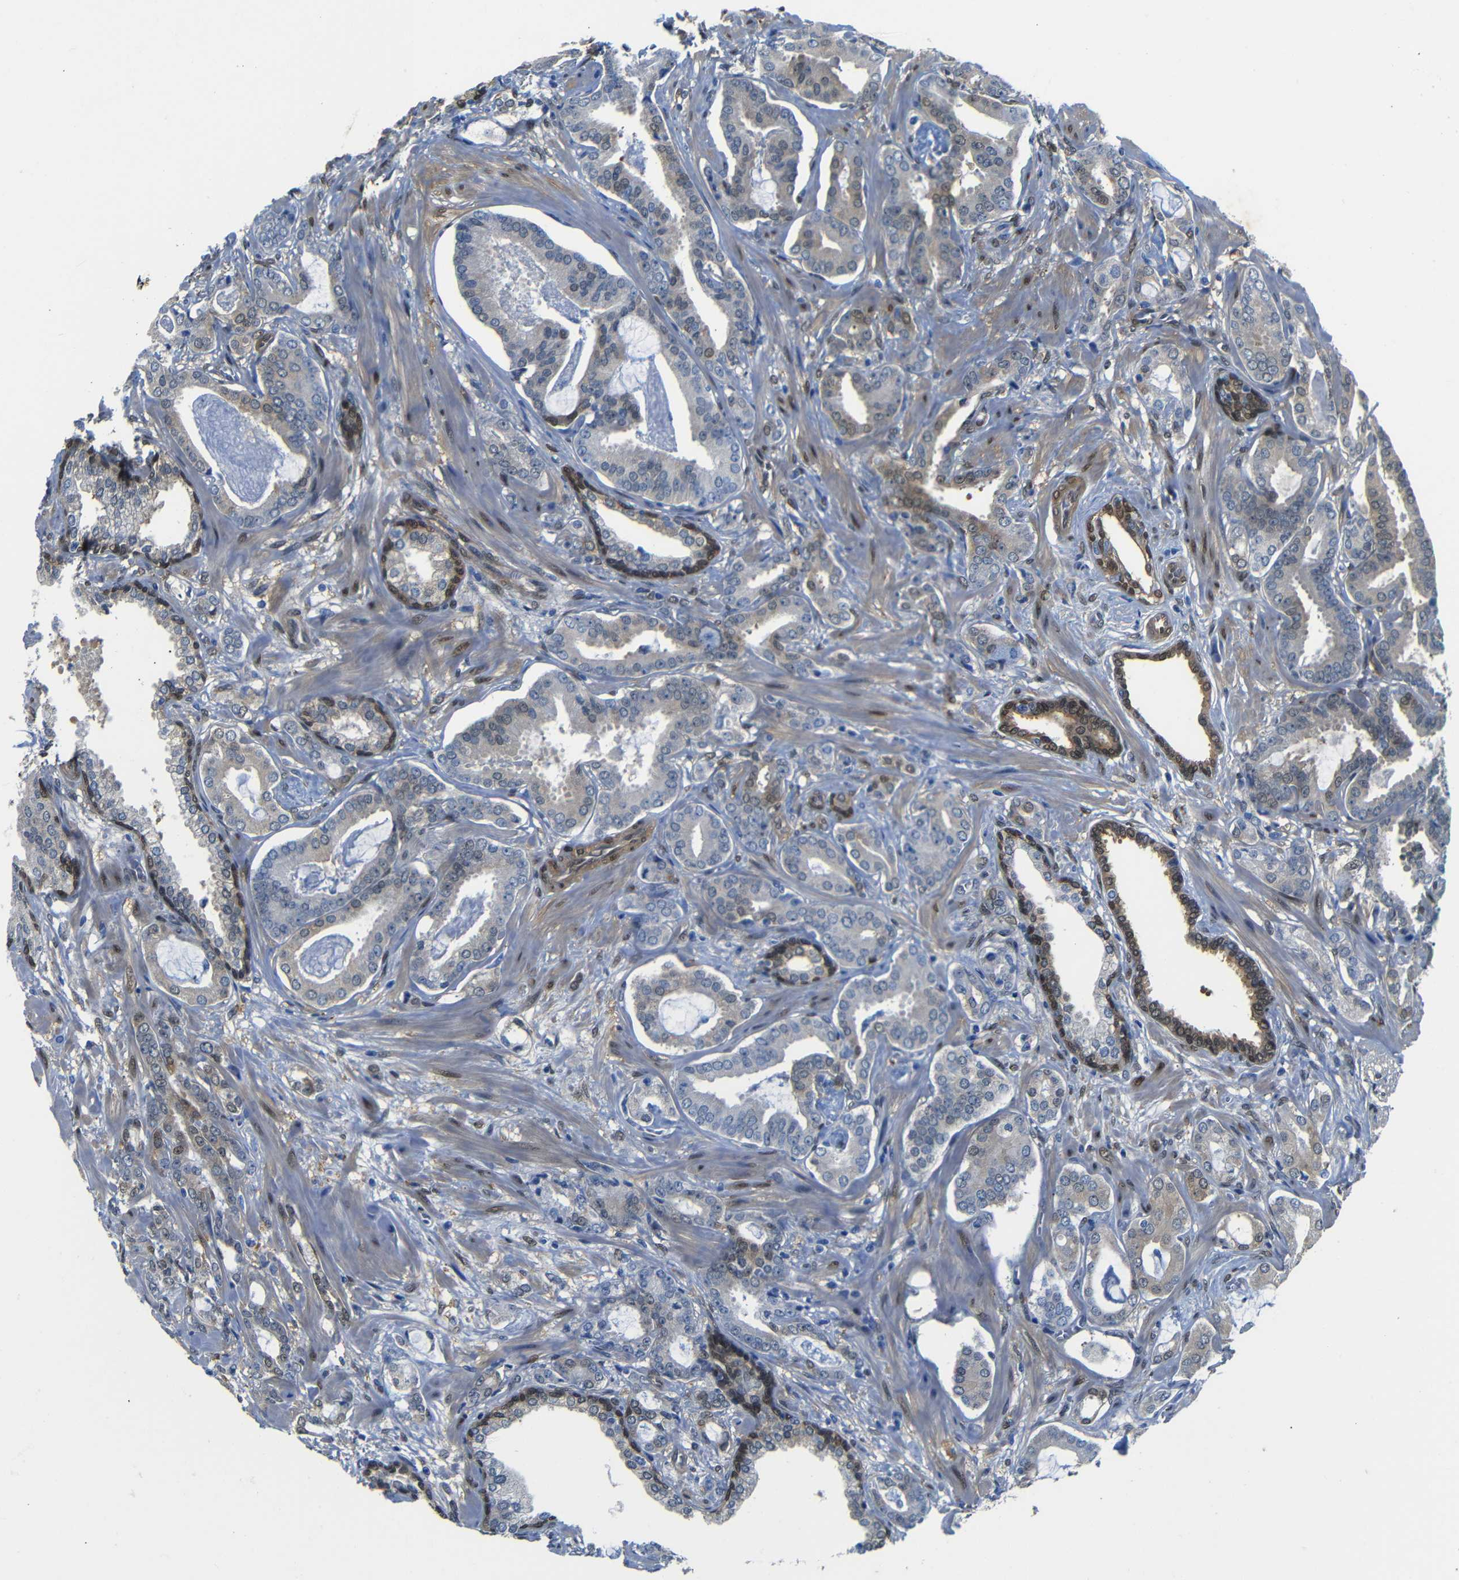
{"staining": {"intensity": "weak", "quantity": "<25%", "location": "cytoplasmic/membranous,nuclear"}, "tissue": "prostate cancer", "cell_type": "Tumor cells", "image_type": "cancer", "snomed": [{"axis": "morphology", "description": "Adenocarcinoma, Low grade"}, {"axis": "topography", "description": "Prostate"}], "caption": "A micrograph of human prostate adenocarcinoma (low-grade) is negative for staining in tumor cells.", "gene": "YAP1", "patient": {"sex": "male", "age": 53}}